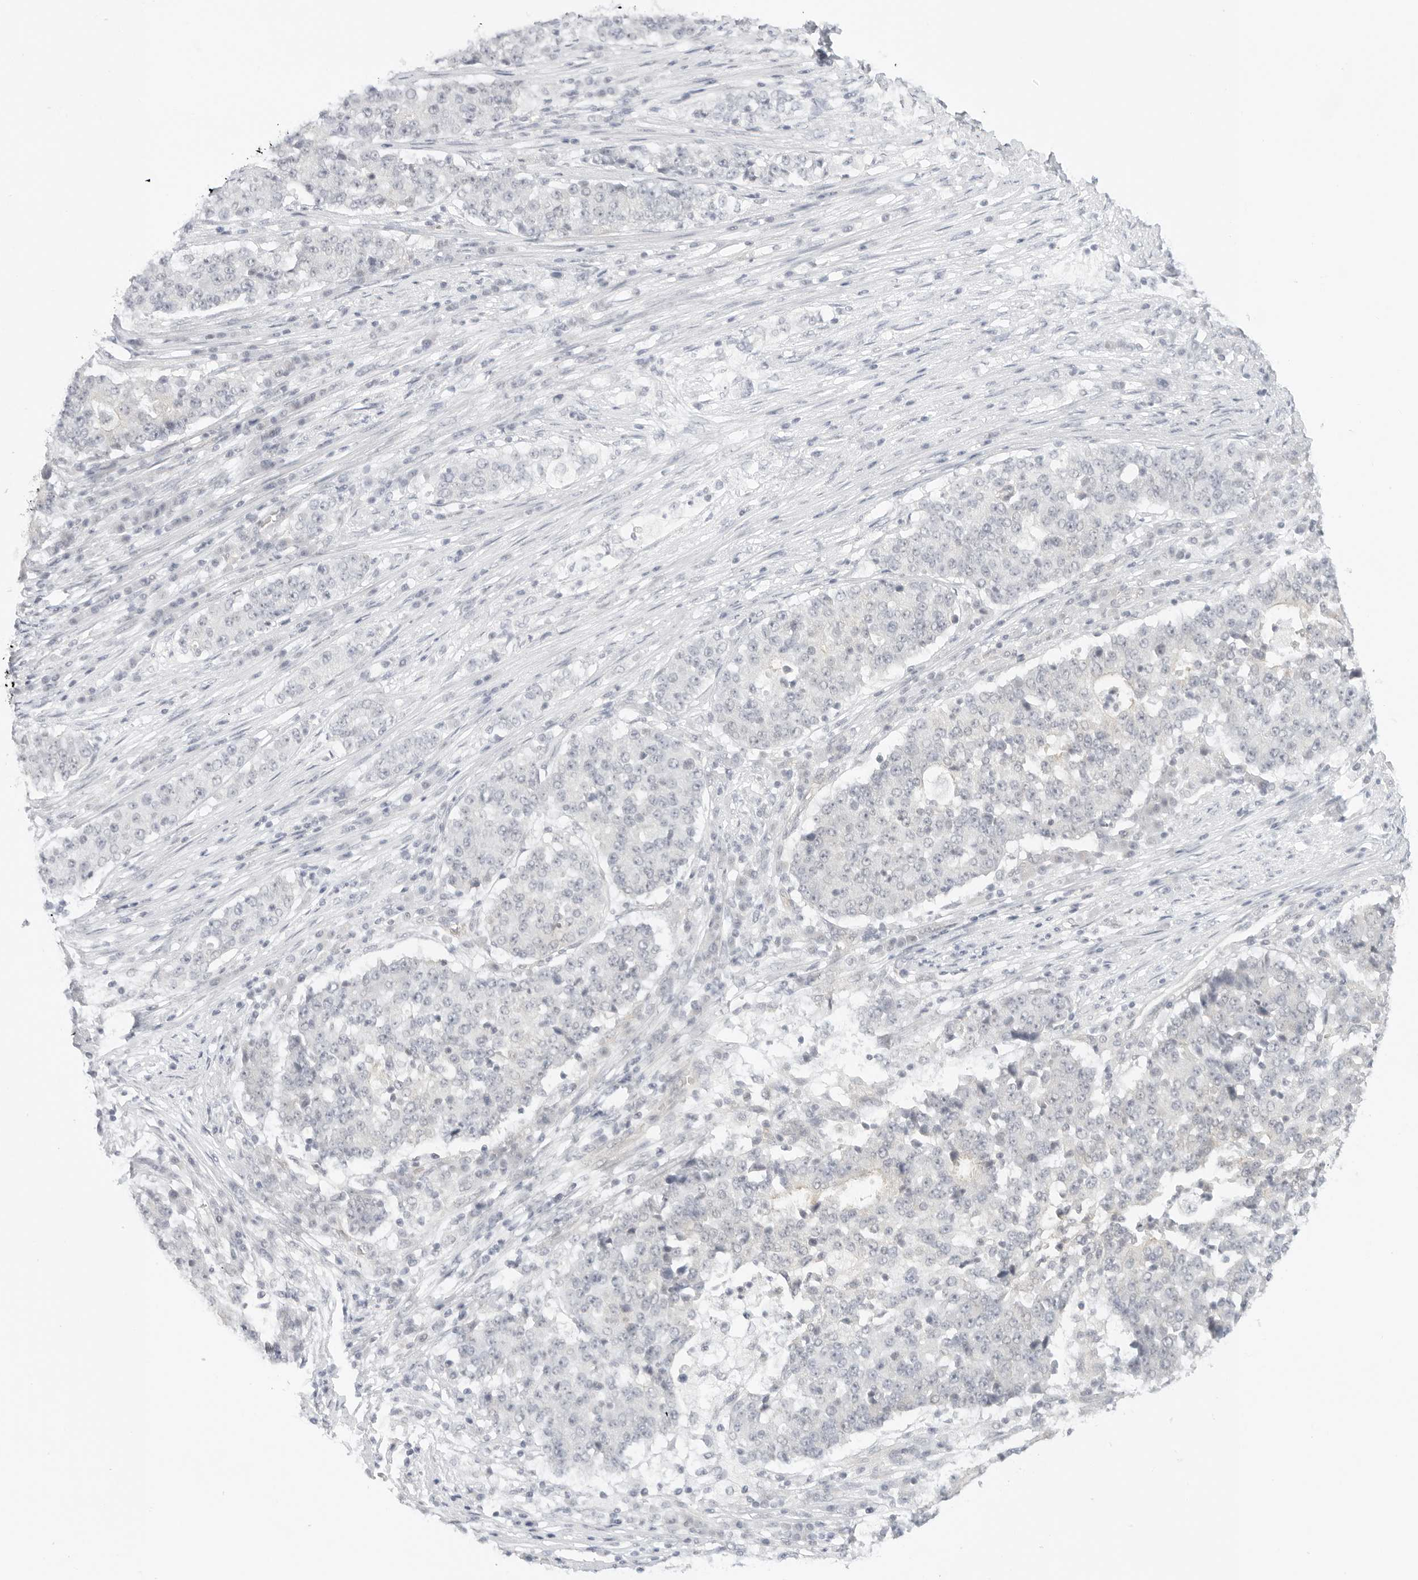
{"staining": {"intensity": "negative", "quantity": "none", "location": "none"}, "tissue": "stomach cancer", "cell_type": "Tumor cells", "image_type": "cancer", "snomed": [{"axis": "morphology", "description": "Adenocarcinoma, NOS"}, {"axis": "topography", "description": "Stomach"}], "caption": "Adenocarcinoma (stomach) stained for a protein using immunohistochemistry (IHC) displays no positivity tumor cells.", "gene": "MED18", "patient": {"sex": "male", "age": 59}}